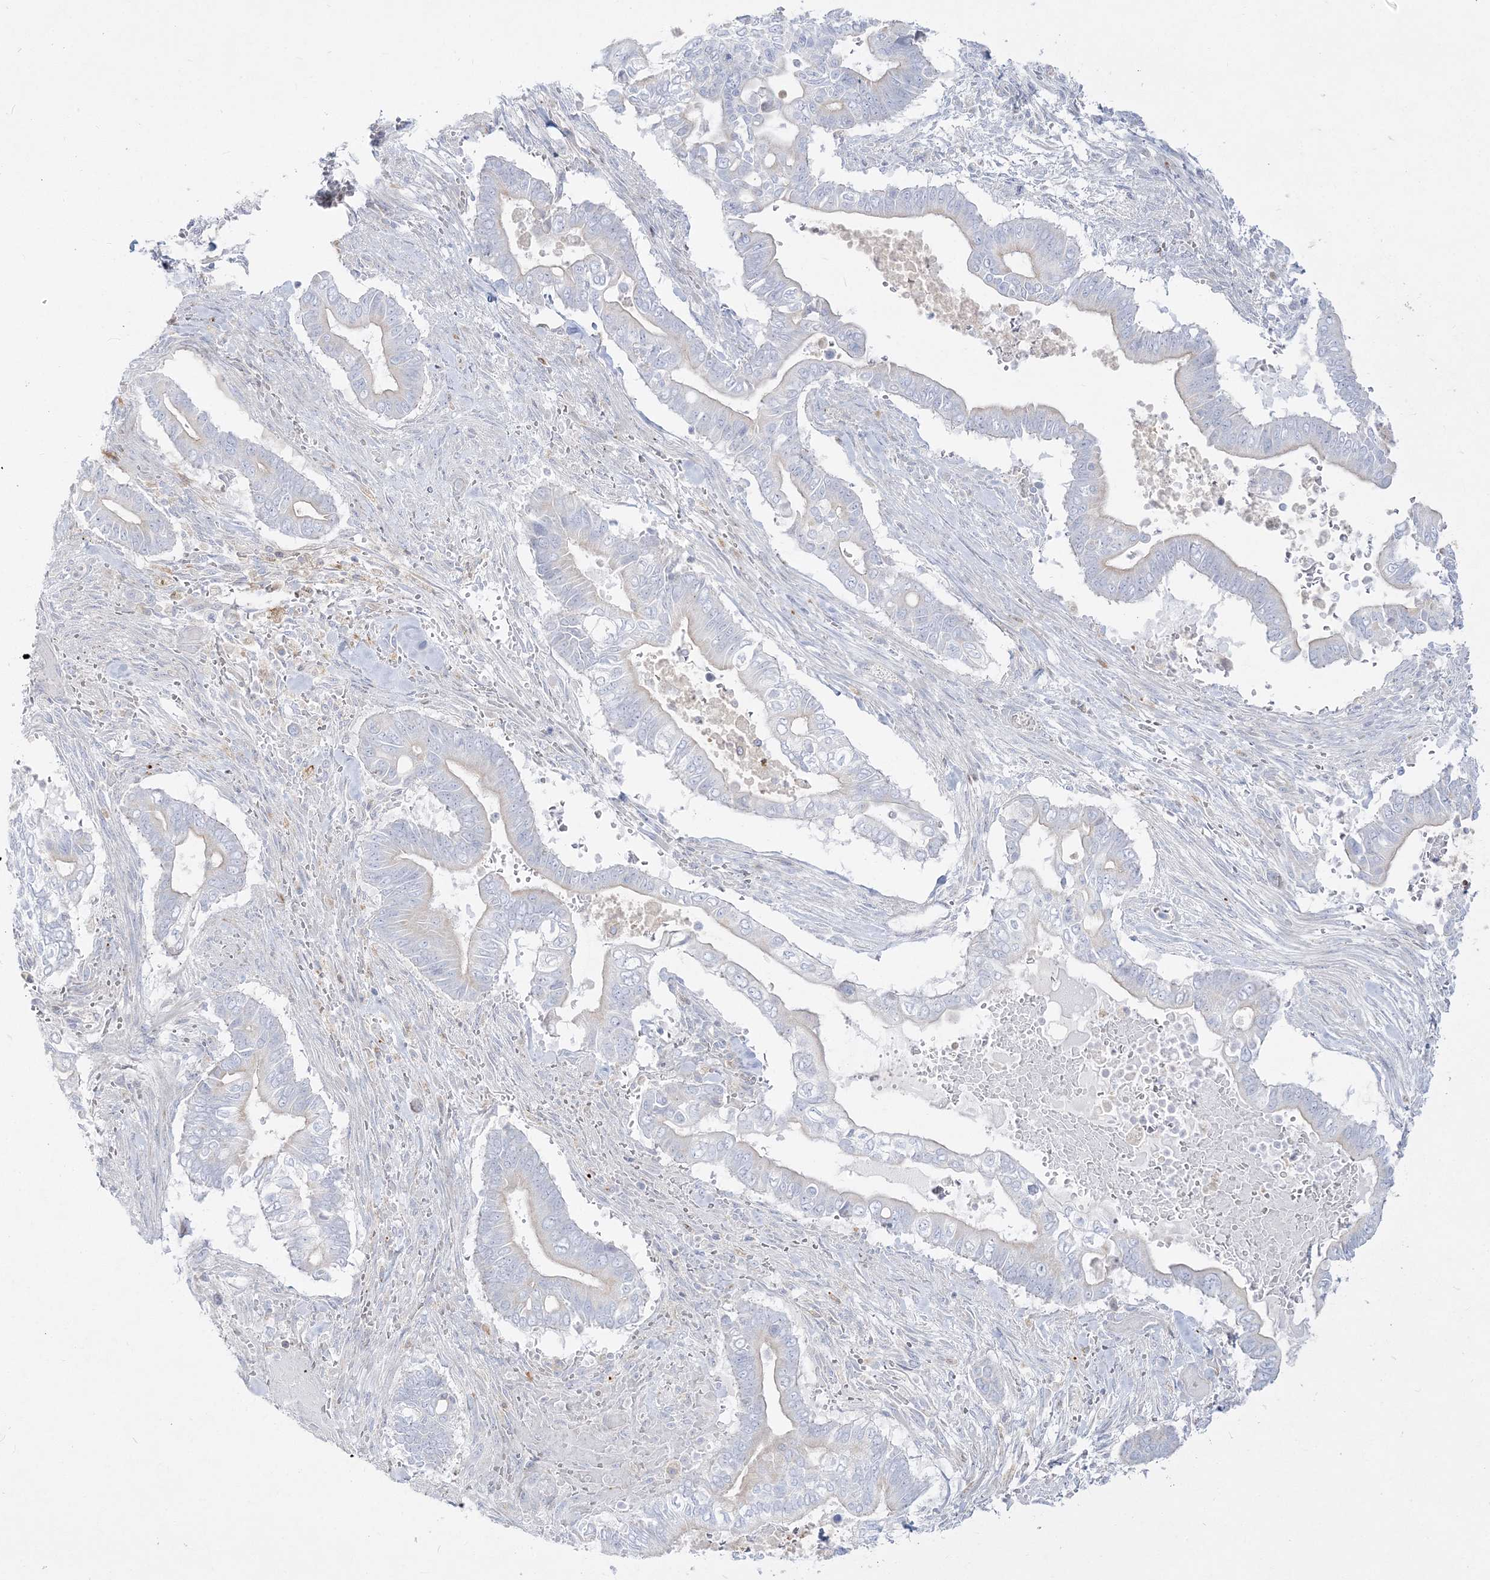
{"staining": {"intensity": "negative", "quantity": "none", "location": "none"}, "tissue": "pancreatic cancer", "cell_type": "Tumor cells", "image_type": "cancer", "snomed": [{"axis": "morphology", "description": "Adenocarcinoma, NOS"}, {"axis": "topography", "description": "Pancreas"}], "caption": "Immunohistochemical staining of pancreatic cancer (adenocarcinoma) displays no significant positivity in tumor cells.", "gene": "GPAT2", "patient": {"sex": "male", "age": 68}}